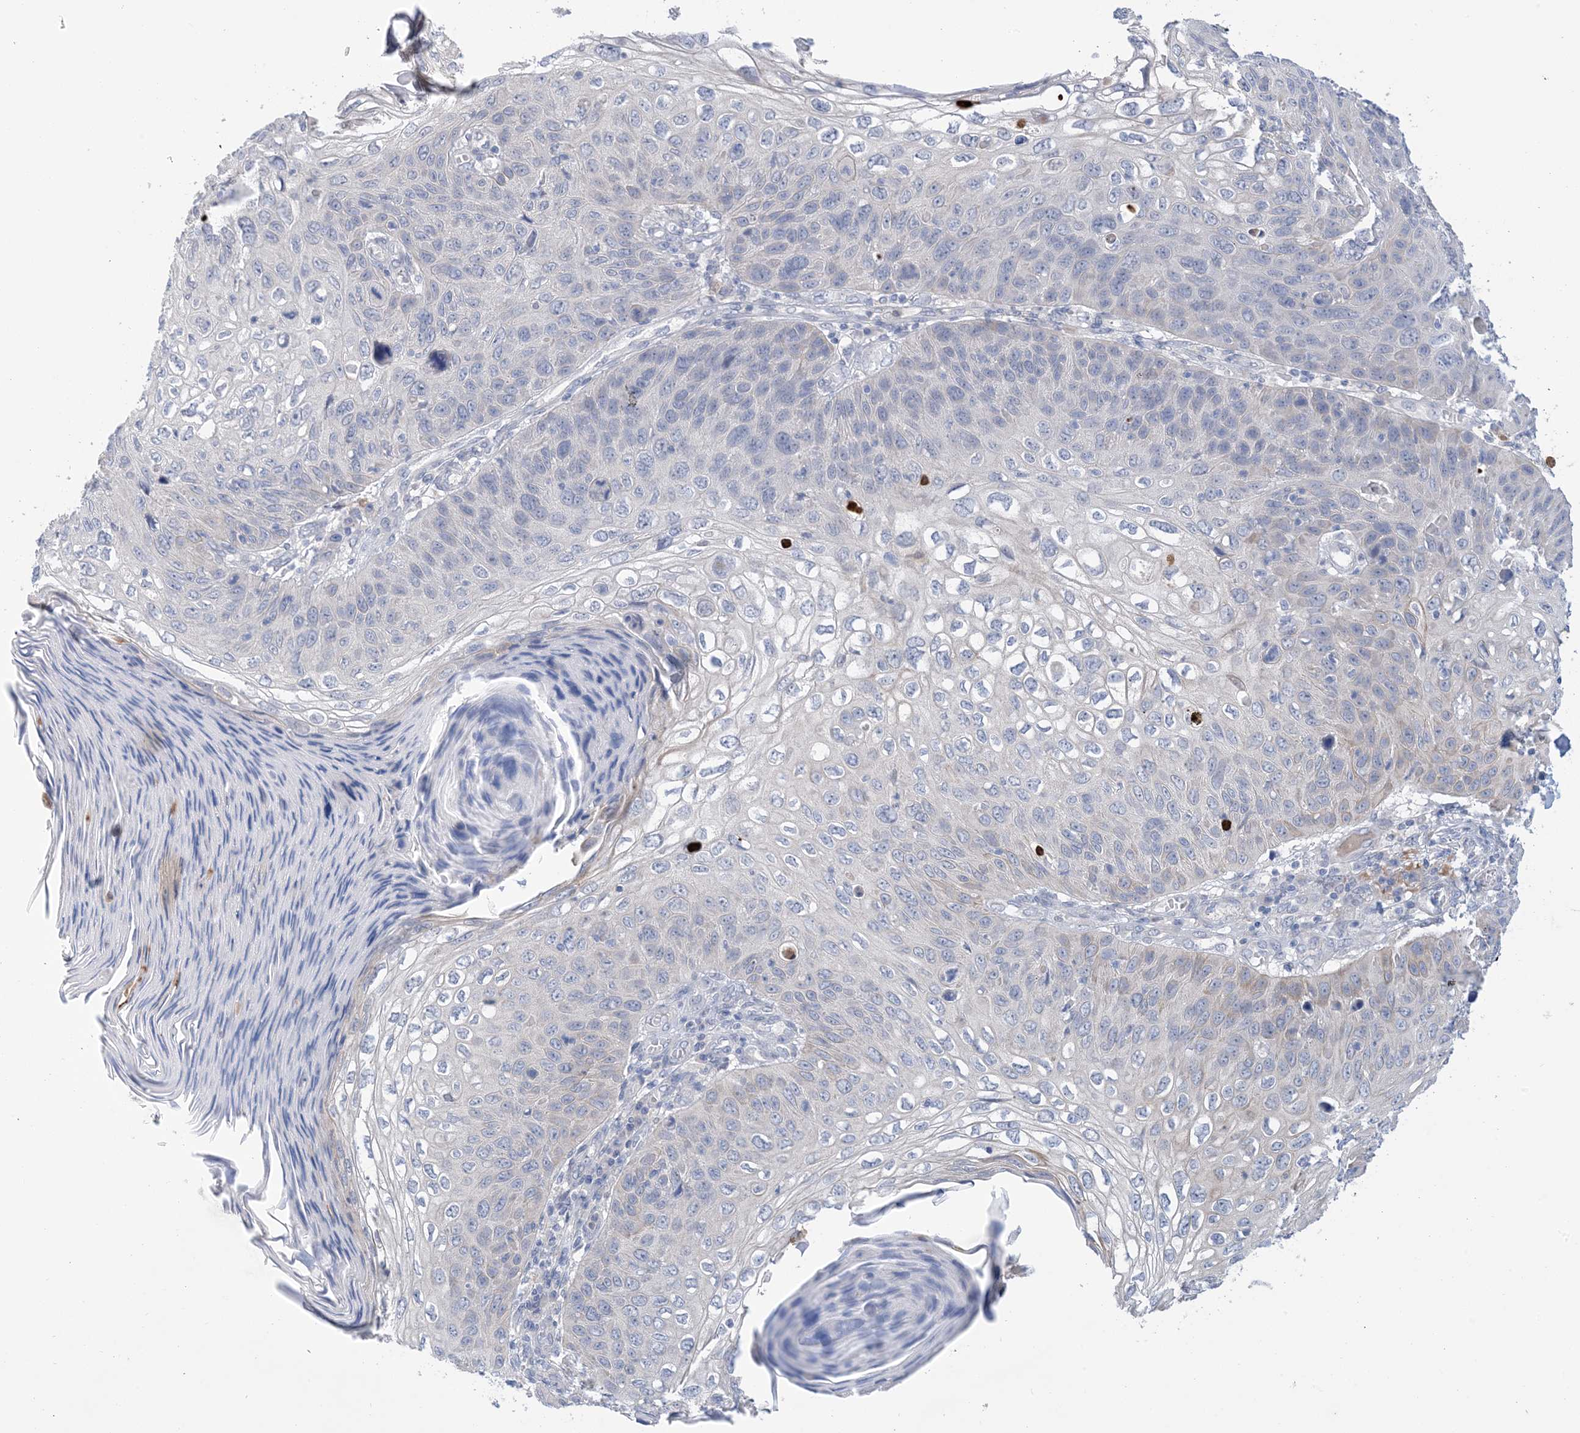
{"staining": {"intensity": "negative", "quantity": "none", "location": "none"}, "tissue": "skin cancer", "cell_type": "Tumor cells", "image_type": "cancer", "snomed": [{"axis": "morphology", "description": "Squamous cell carcinoma, NOS"}, {"axis": "topography", "description": "Skin"}], "caption": "This is an immunohistochemistry micrograph of skin cancer. There is no positivity in tumor cells.", "gene": "TTYH1", "patient": {"sex": "female", "age": 90}}